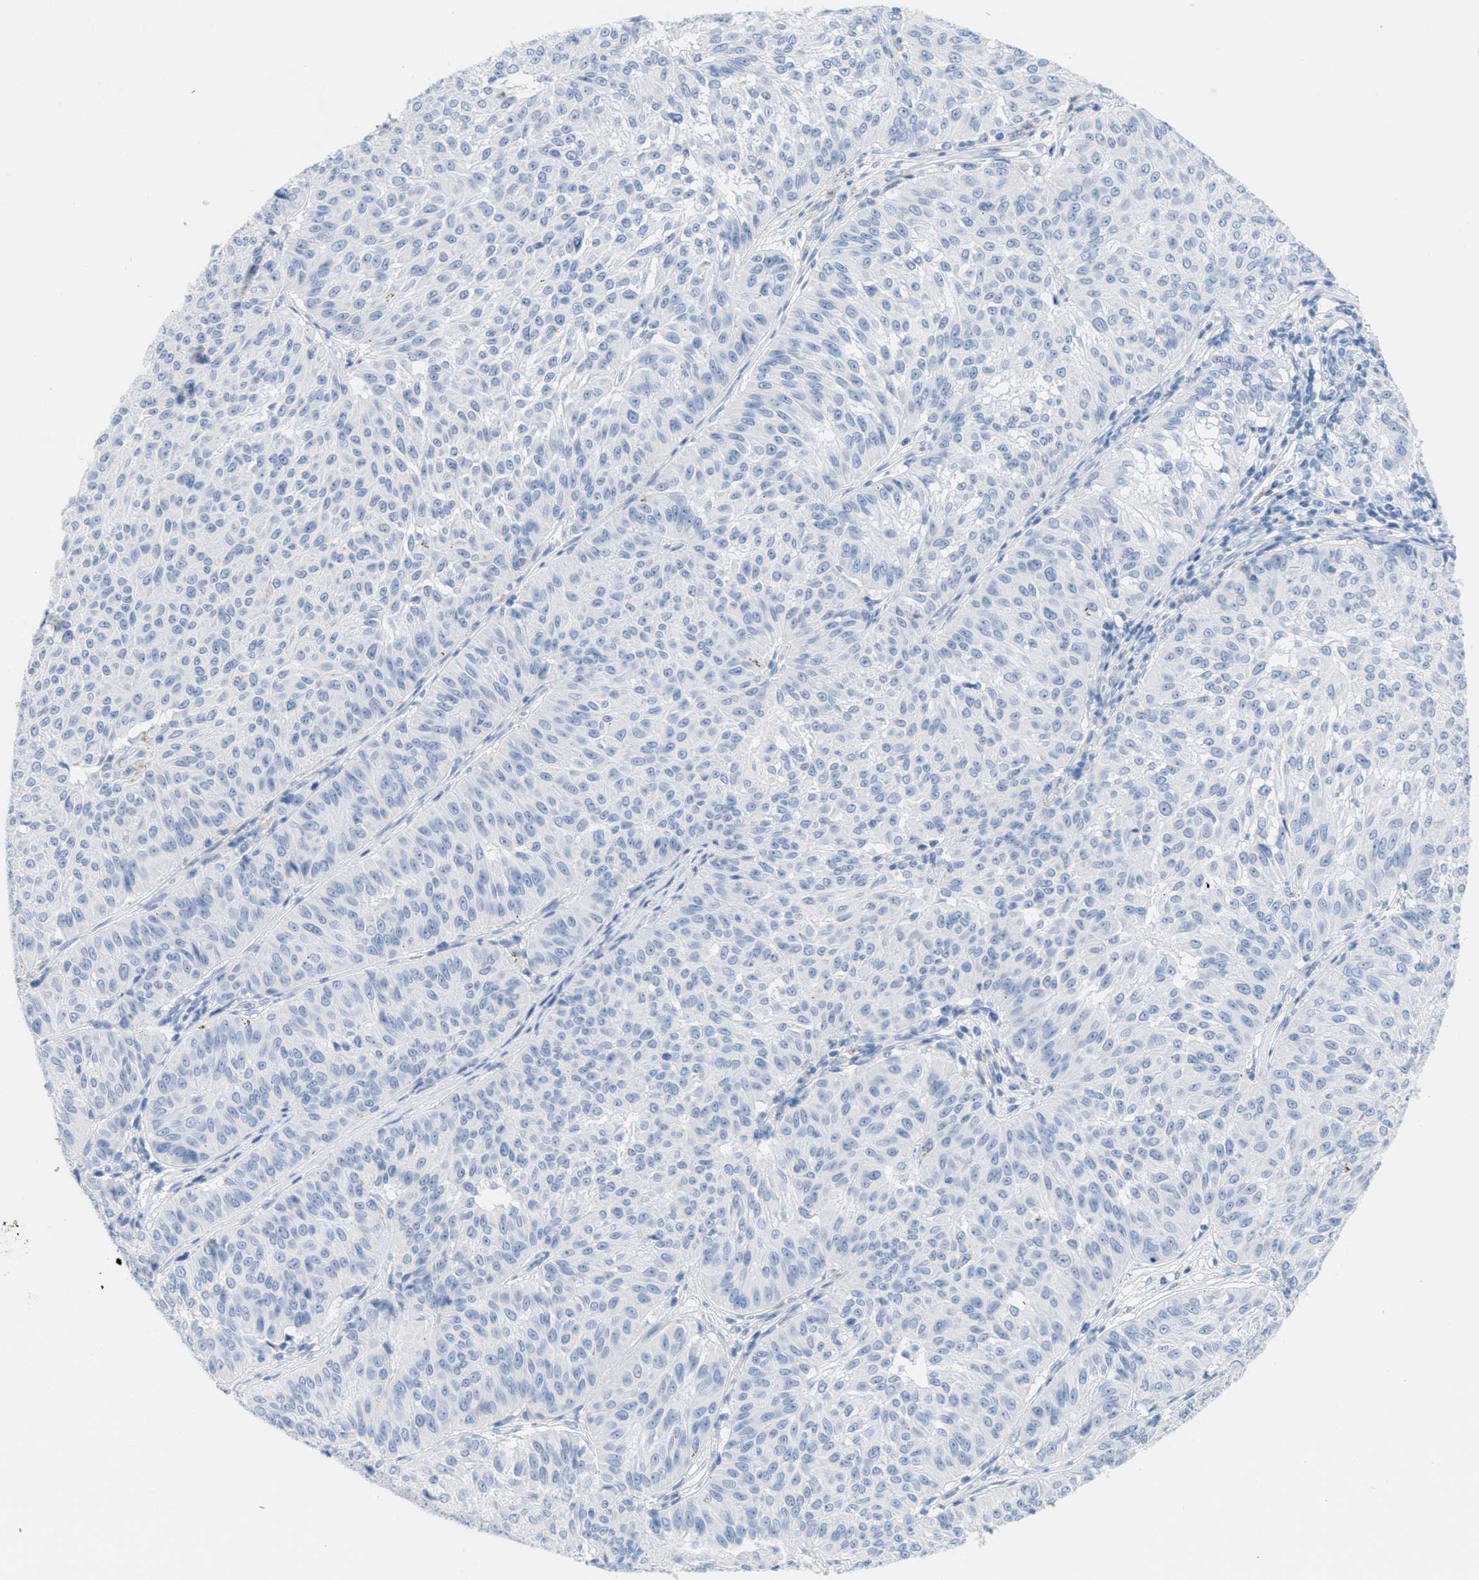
{"staining": {"intensity": "negative", "quantity": "none", "location": "none"}, "tissue": "melanoma", "cell_type": "Tumor cells", "image_type": "cancer", "snomed": [{"axis": "morphology", "description": "Malignant melanoma, NOS"}, {"axis": "topography", "description": "Skin"}], "caption": "Immunohistochemistry image of human melanoma stained for a protein (brown), which exhibits no staining in tumor cells.", "gene": "GPM6A", "patient": {"sex": "female", "age": 72}}